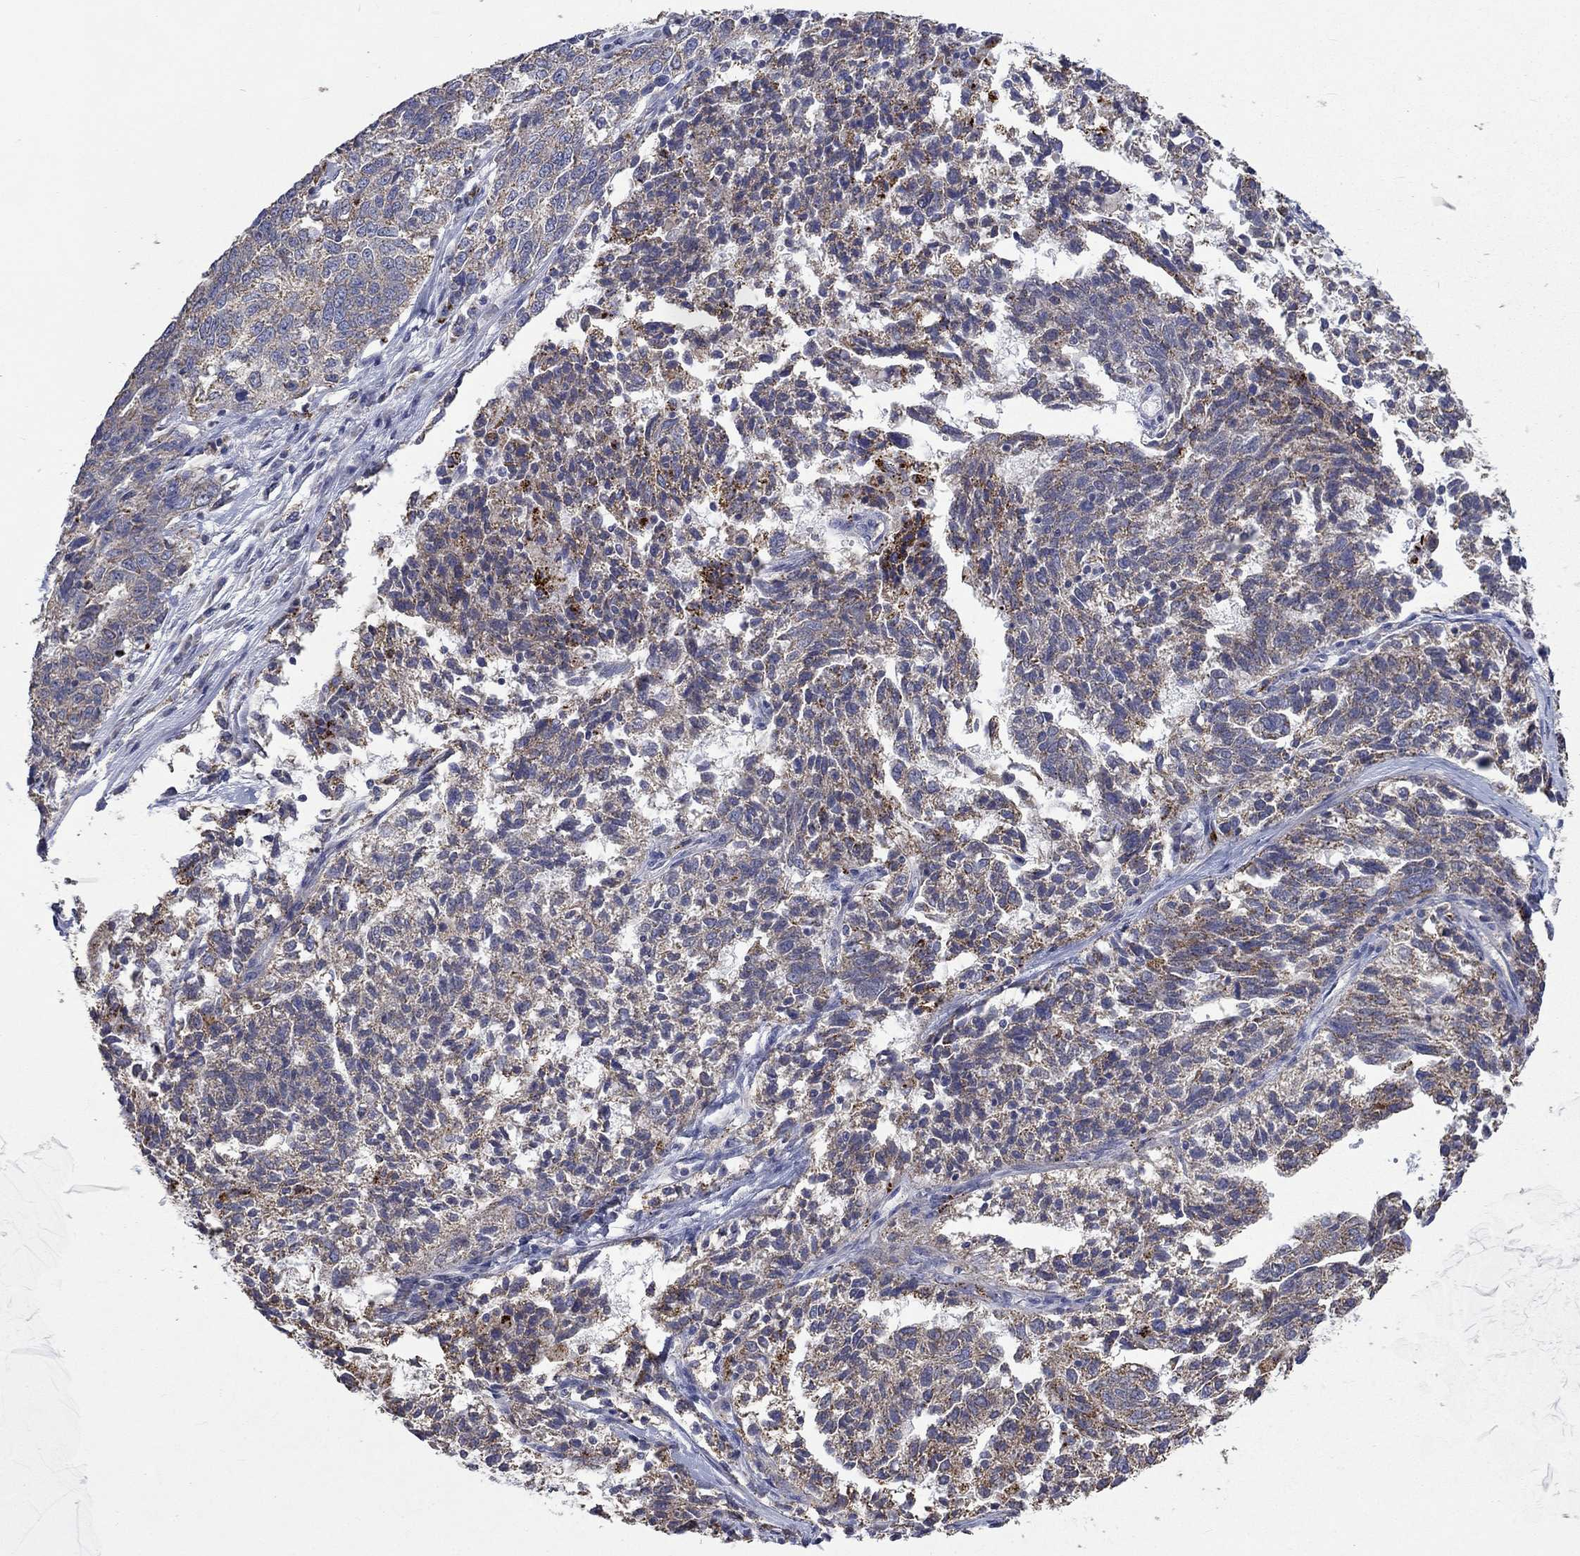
{"staining": {"intensity": "weak", "quantity": "25%-75%", "location": "cytoplasmic/membranous"}, "tissue": "ovarian cancer", "cell_type": "Tumor cells", "image_type": "cancer", "snomed": [{"axis": "morphology", "description": "Cystadenocarcinoma, serous, NOS"}, {"axis": "topography", "description": "Ovary"}], "caption": "DAB (3,3'-diaminobenzidine) immunohistochemical staining of ovarian cancer shows weak cytoplasmic/membranous protein expression in approximately 25%-75% of tumor cells.", "gene": "UGT8", "patient": {"sex": "female", "age": 71}}